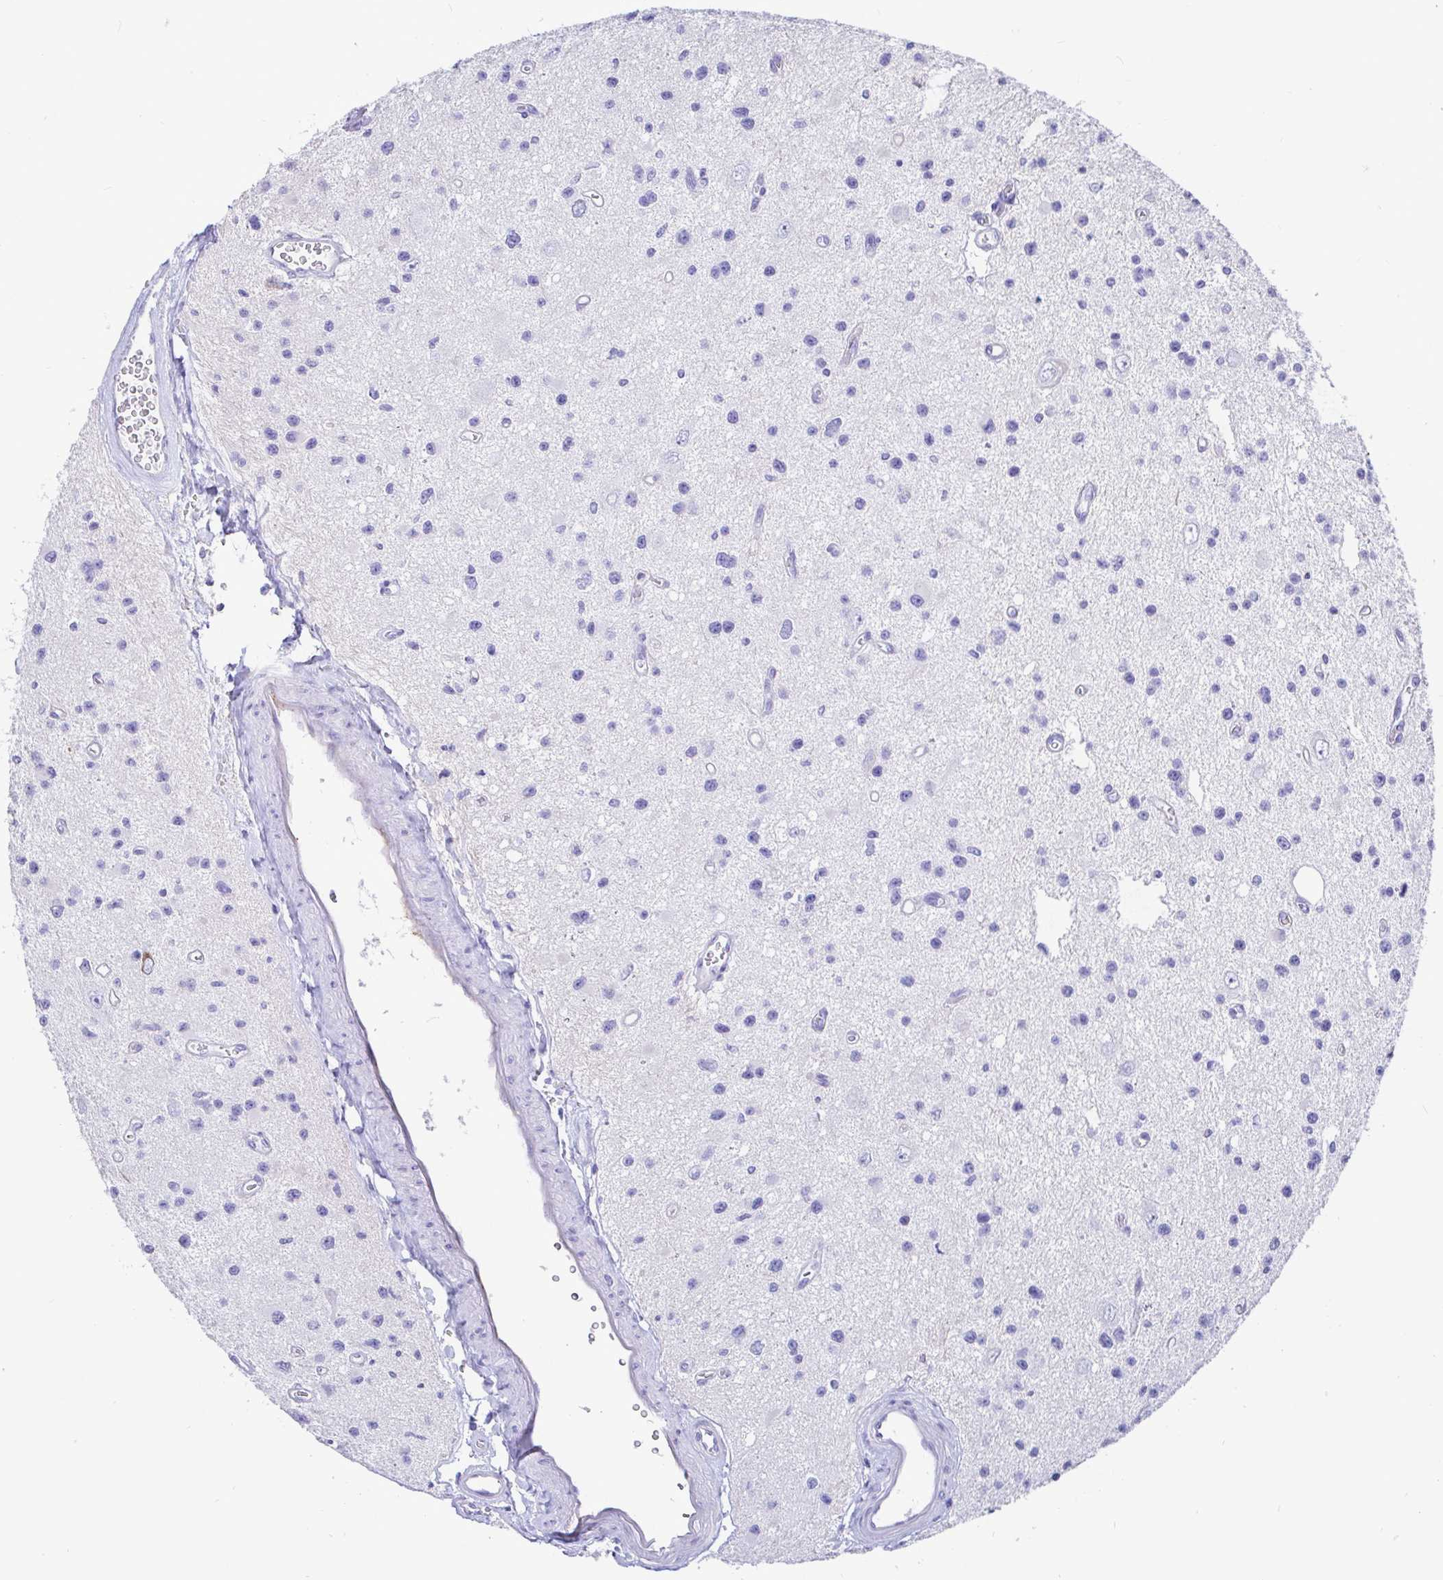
{"staining": {"intensity": "negative", "quantity": "none", "location": "none"}, "tissue": "glioma", "cell_type": "Tumor cells", "image_type": "cancer", "snomed": [{"axis": "morphology", "description": "Glioma, malignant, Low grade"}, {"axis": "topography", "description": "Brain"}], "caption": "DAB (3,3'-diaminobenzidine) immunohistochemical staining of glioma shows no significant expression in tumor cells.", "gene": "CCDC62", "patient": {"sex": "male", "age": 43}}